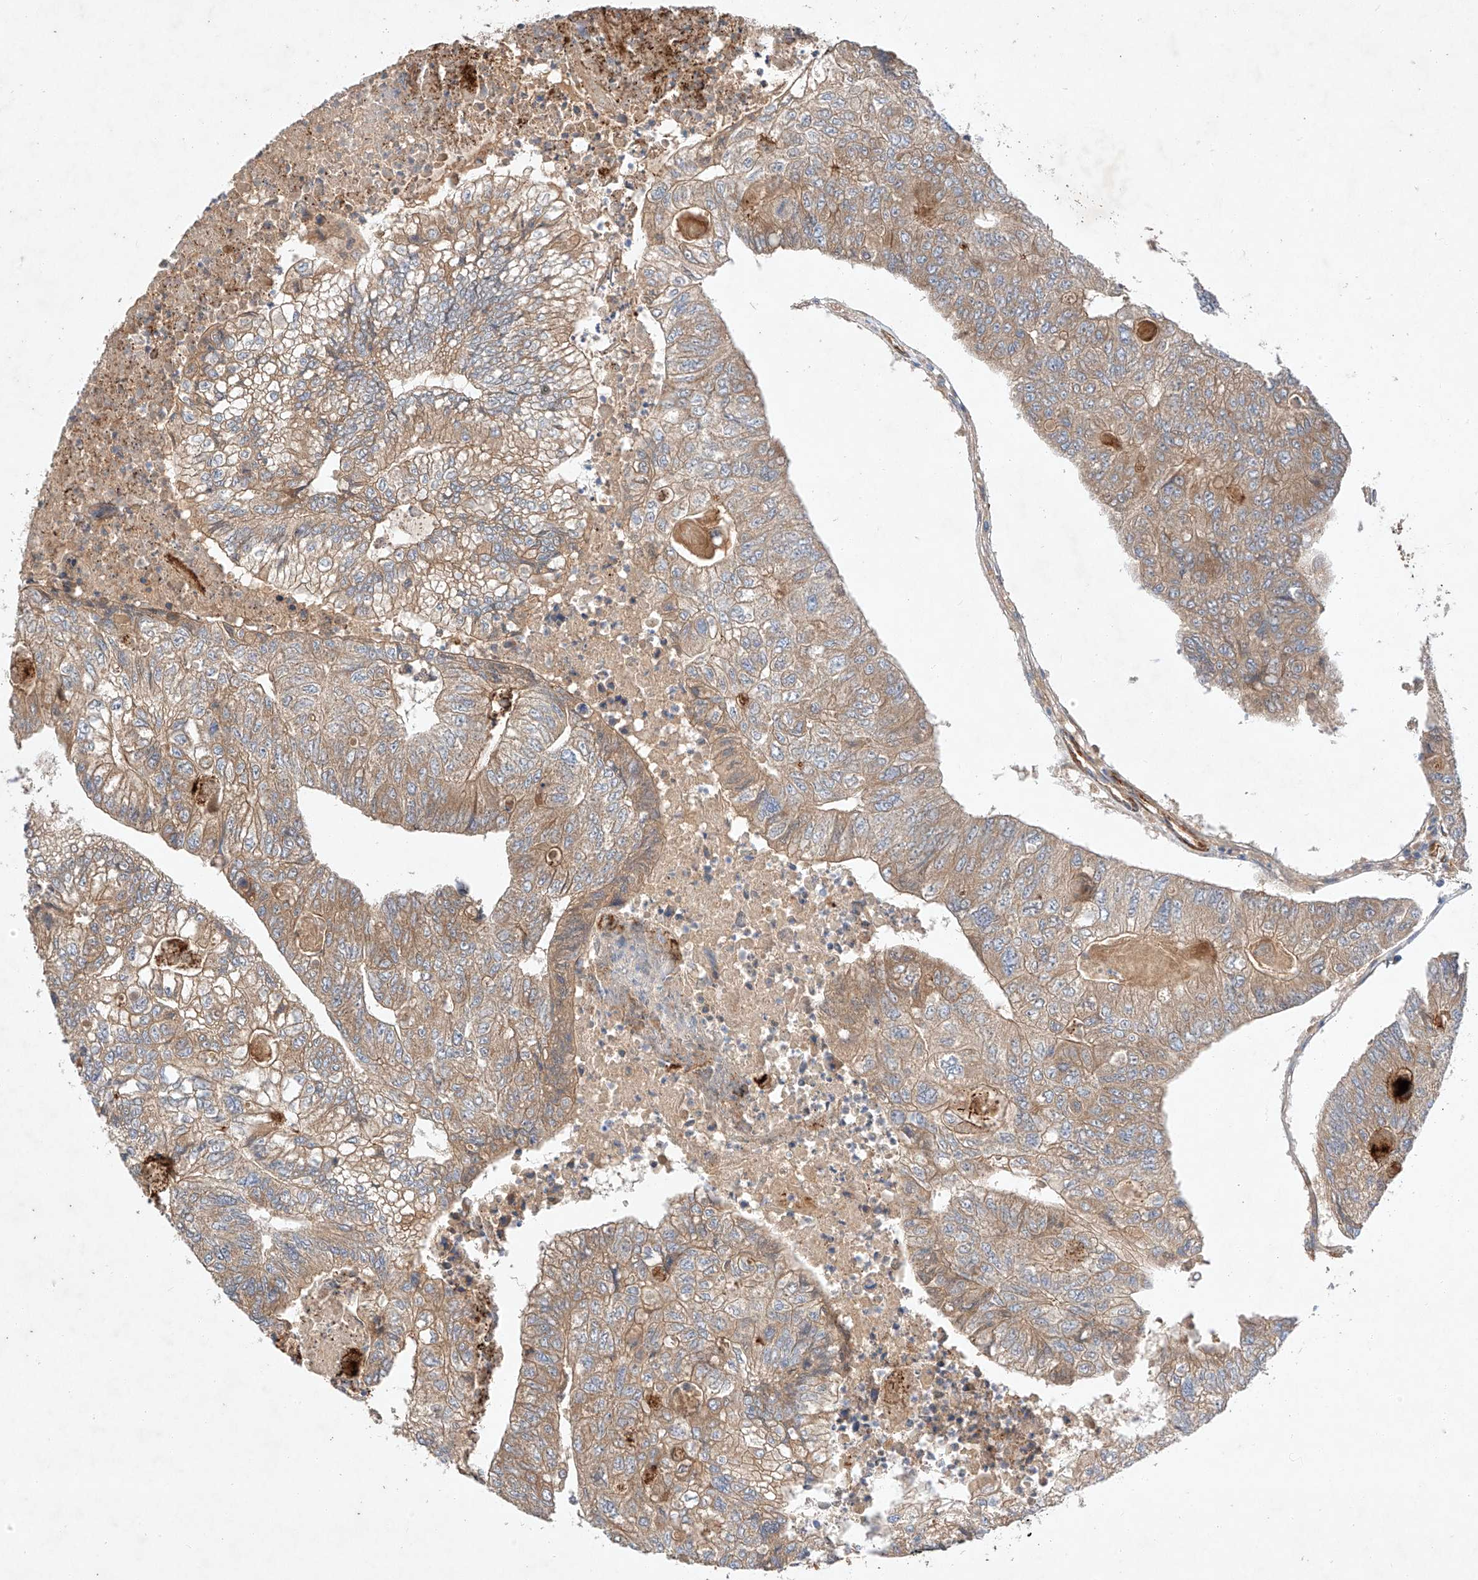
{"staining": {"intensity": "moderate", "quantity": ">75%", "location": "cytoplasmic/membranous"}, "tissue": "colorectal cancer", "cell_type": "Tumor cells", "image_type": "cancer", "snomed": [{"axis": "morphology", "description": "Adenocarcinoma, NOS"}, {"axis": "topography", "description": "Colon"}], "caption": "Moderate cytoplasmic/membranous positivity is seen in approximately >75% of tumor cells in colorectal adenocarcinoma.", "gene": "RAB23", "patient": {"sex": "female", "age": 67}}